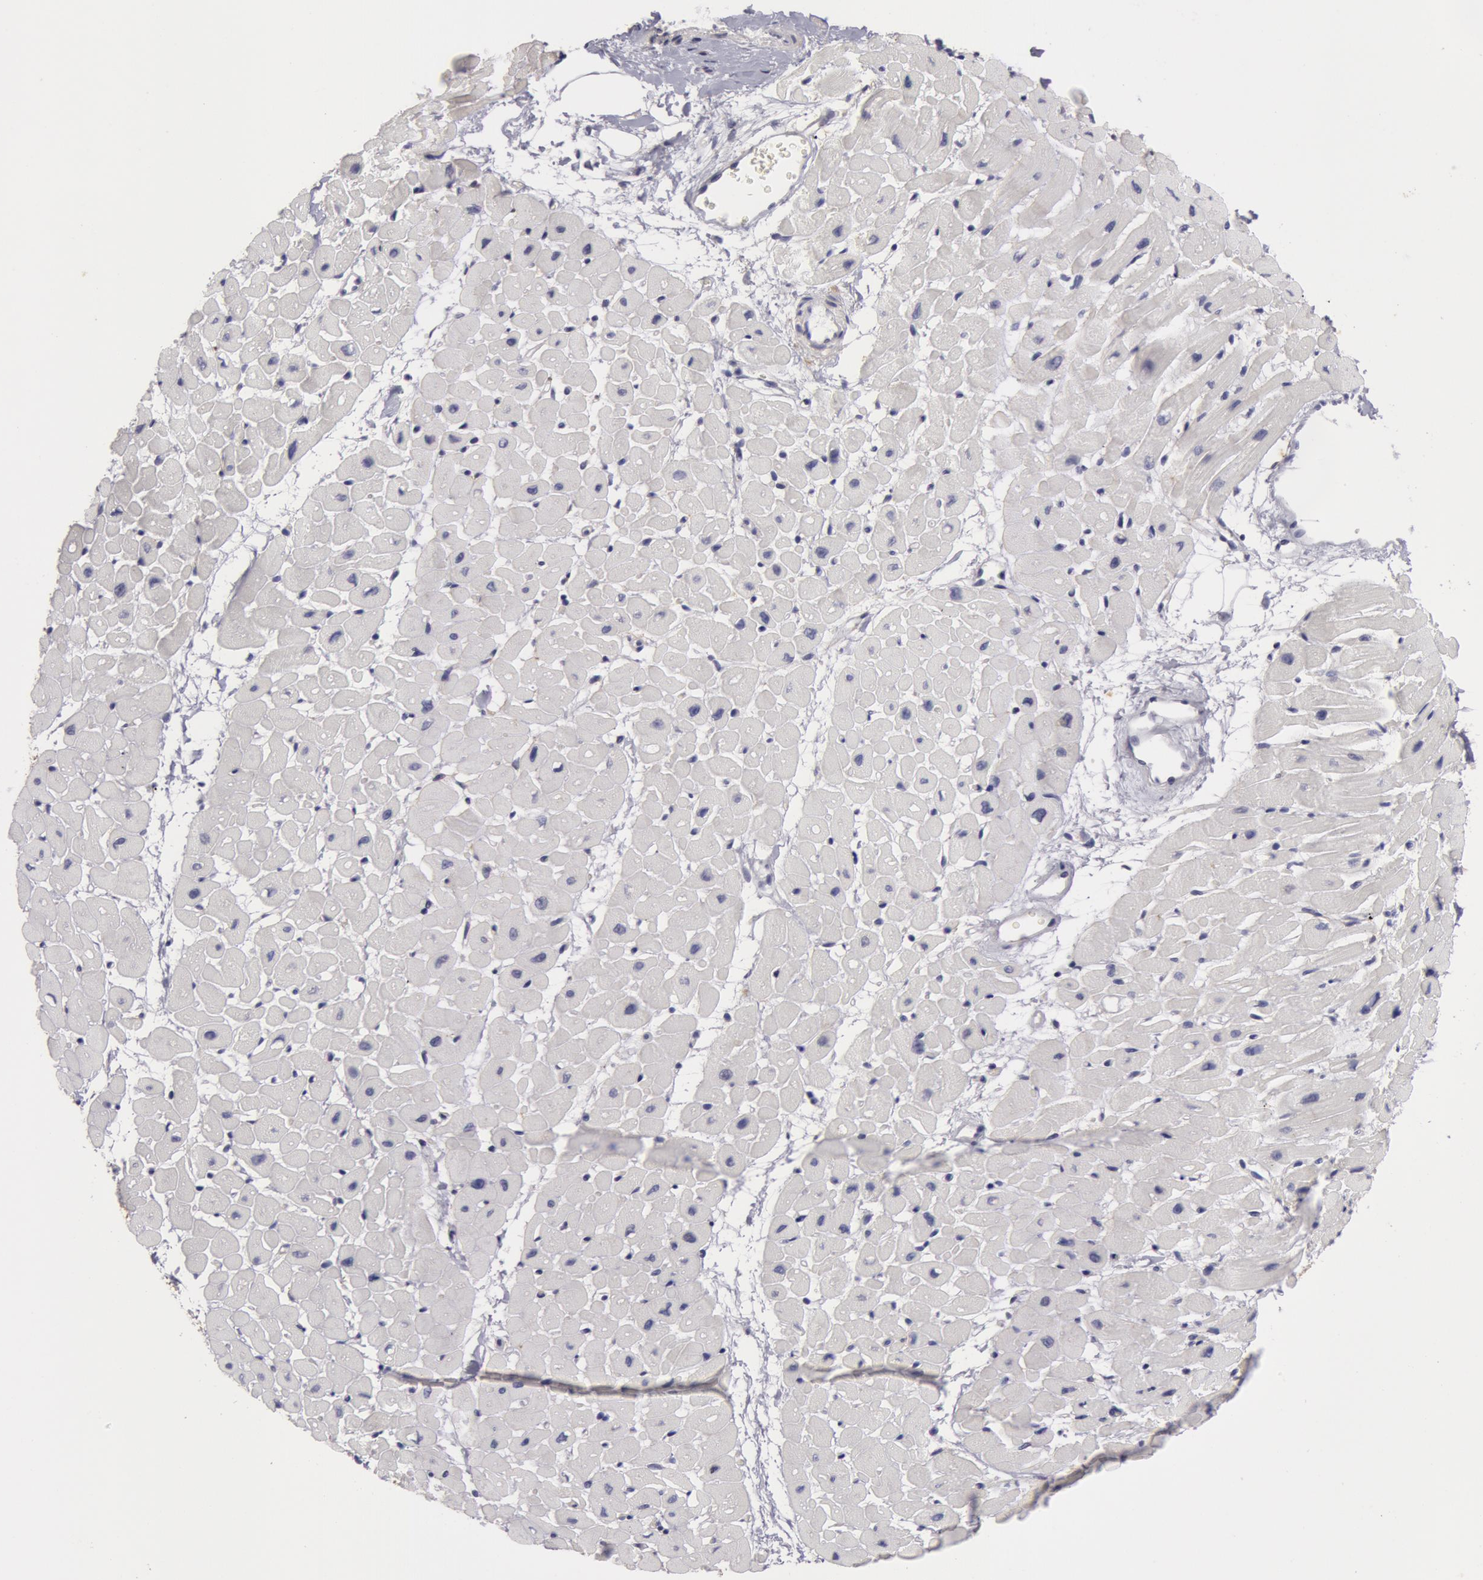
{"staining": {"intensity": "negative", "quantity": "none", "location": "none"}, "tissue": "heart muscle", "cell_type": "Cardiomyocytes", "image_type": "normal", "snomed": [{"axis": "morphology", "description": "Normal tissue, NOS"}, {"axis": "topography", "description": "Heart"}], "caption": "Immunohistochemistry (IHC) histopathology image of normal heart muscle: heart muscle stained with DAB (3,3'-diaminobenzidine) reveals no significant protein expression in cardiomyocytes. (DAB immunohistochemistry with hematoxylin counter stain).", "gene": "NLGN4X", "patient": {"sex": "male", "age": 45}}